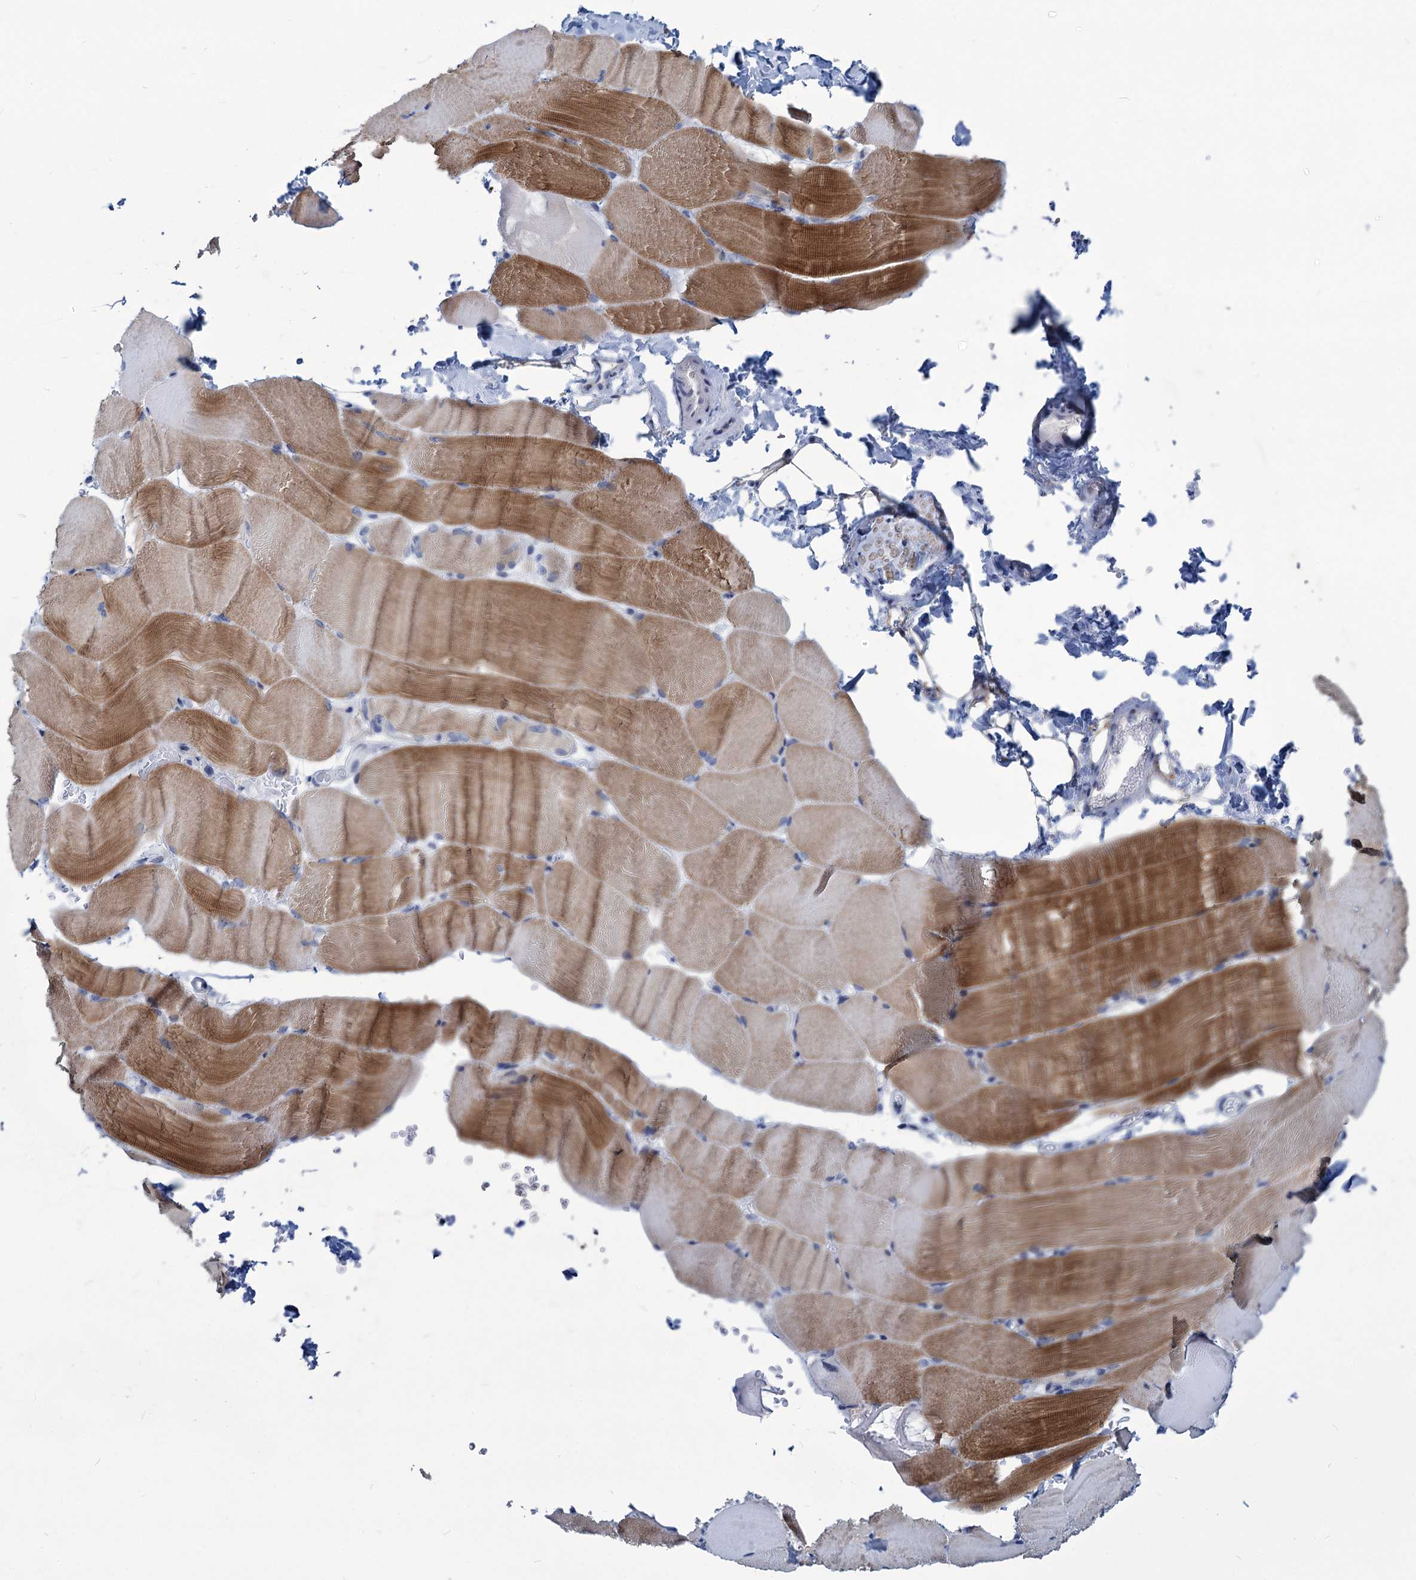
{"staining": {"intensity": "strong", "quantity": "25%-75%", "location": "cytoplasmic/membranous"}, "tissue": "skeletal muscle", "cell_type": "Myocytes", "image_type": "normal", "snomed": [{"axis": "morphology", "description": "Normal tissue, NOS"}, {"axis": "topography", "description": "Skeletal muscle"}, {"axis": "topography", "description": "Parathyroid gland"}], "caption": "Immunohistochemical staining of benign human skeletal muscle displays high levels of strong cytoplasmic/membranous expression in about 25%-75% of myocytes.", "gene": "NEU3", "patient": {"sex": "female", "age": 37}}